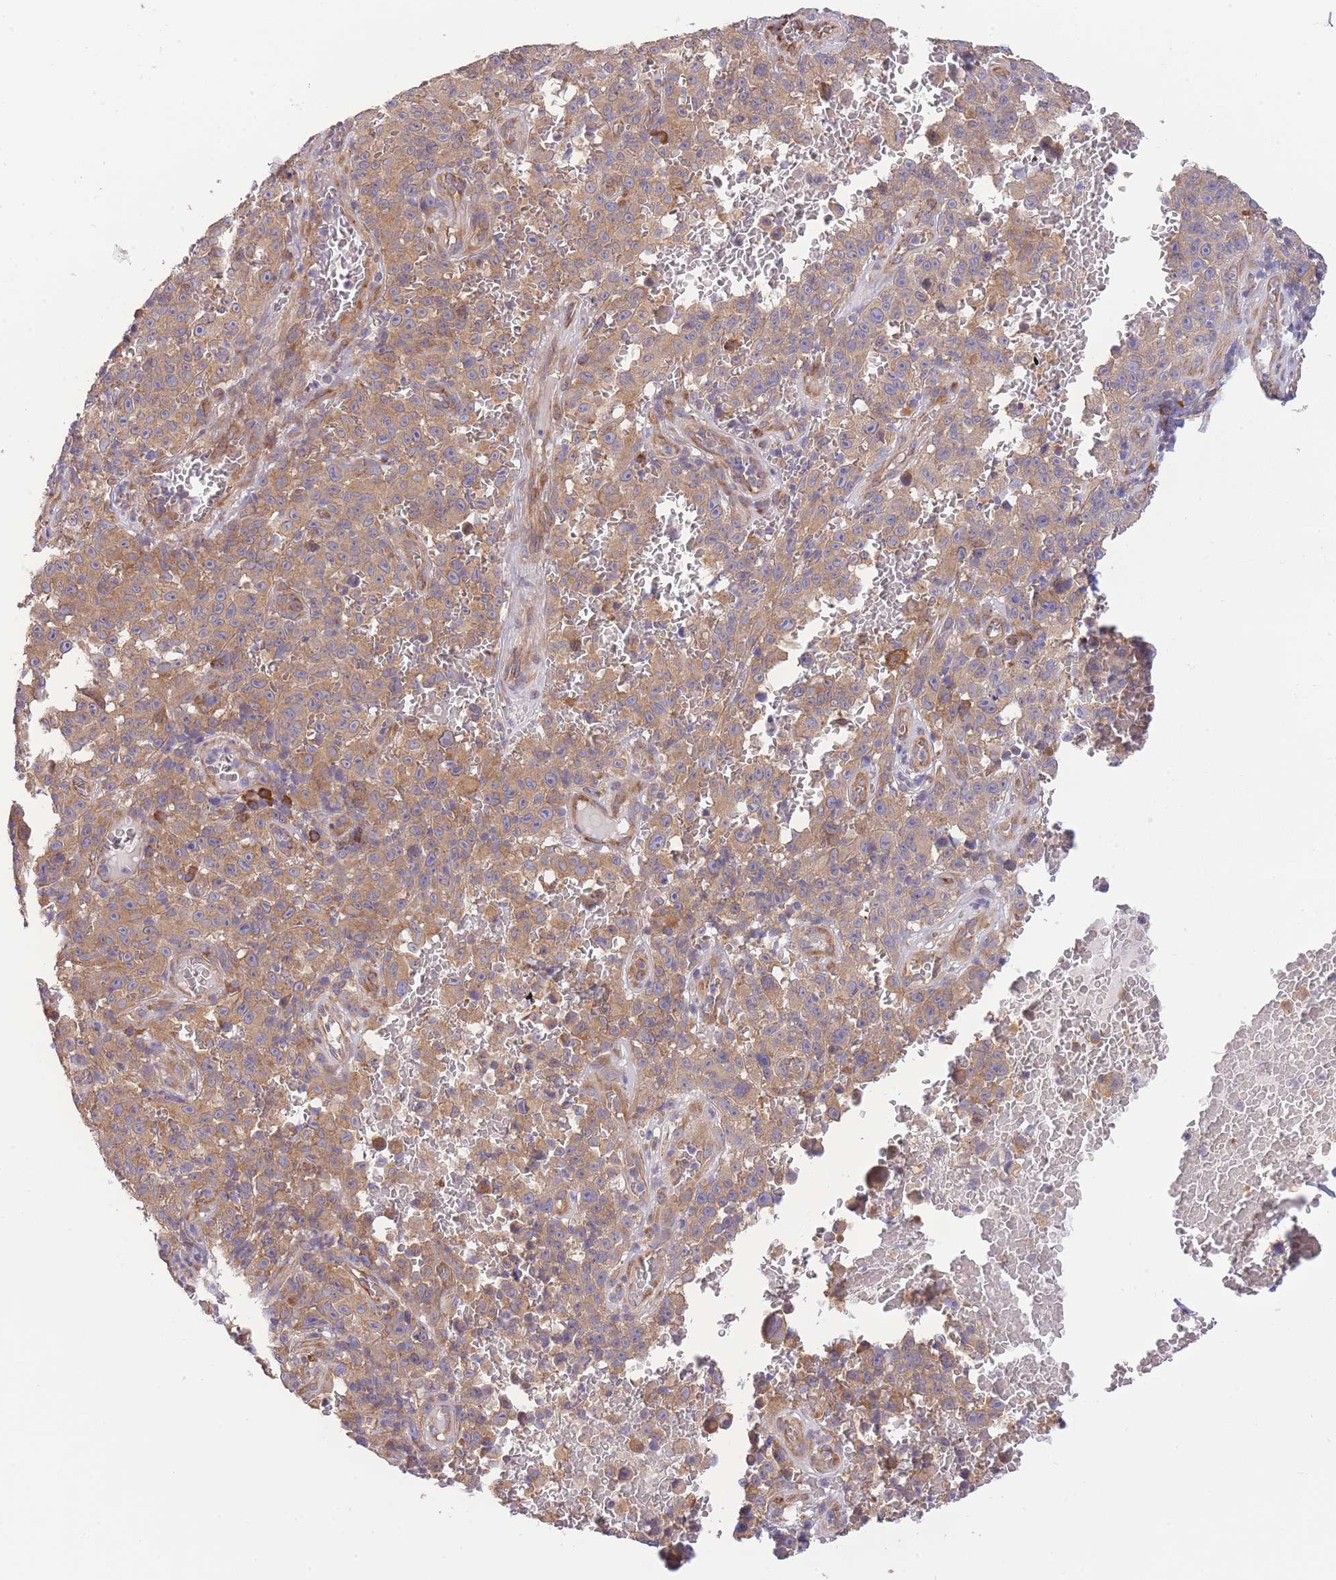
{"staining": {"intensity": "moderate", "quantity": ">75%", "location": "cytoplasmic/membranous"}, "tissue": "melanoma", "cell_type": "Tumor cells", "image_type": "cancer", "snomed": [{"axis": "morphology", "description": "Malignant melanoma, NOS"}, {"axis": "topography", "description": "Skin"}], "caption": "There is medium levels of moderate cytoplasmic/membranous expression in tumor cells of malignant melanoma, as demonstrated by immunohistochemical staining (brown color).", "gene": "BEX1", "patient": {"sex": "female", "age": 82}}